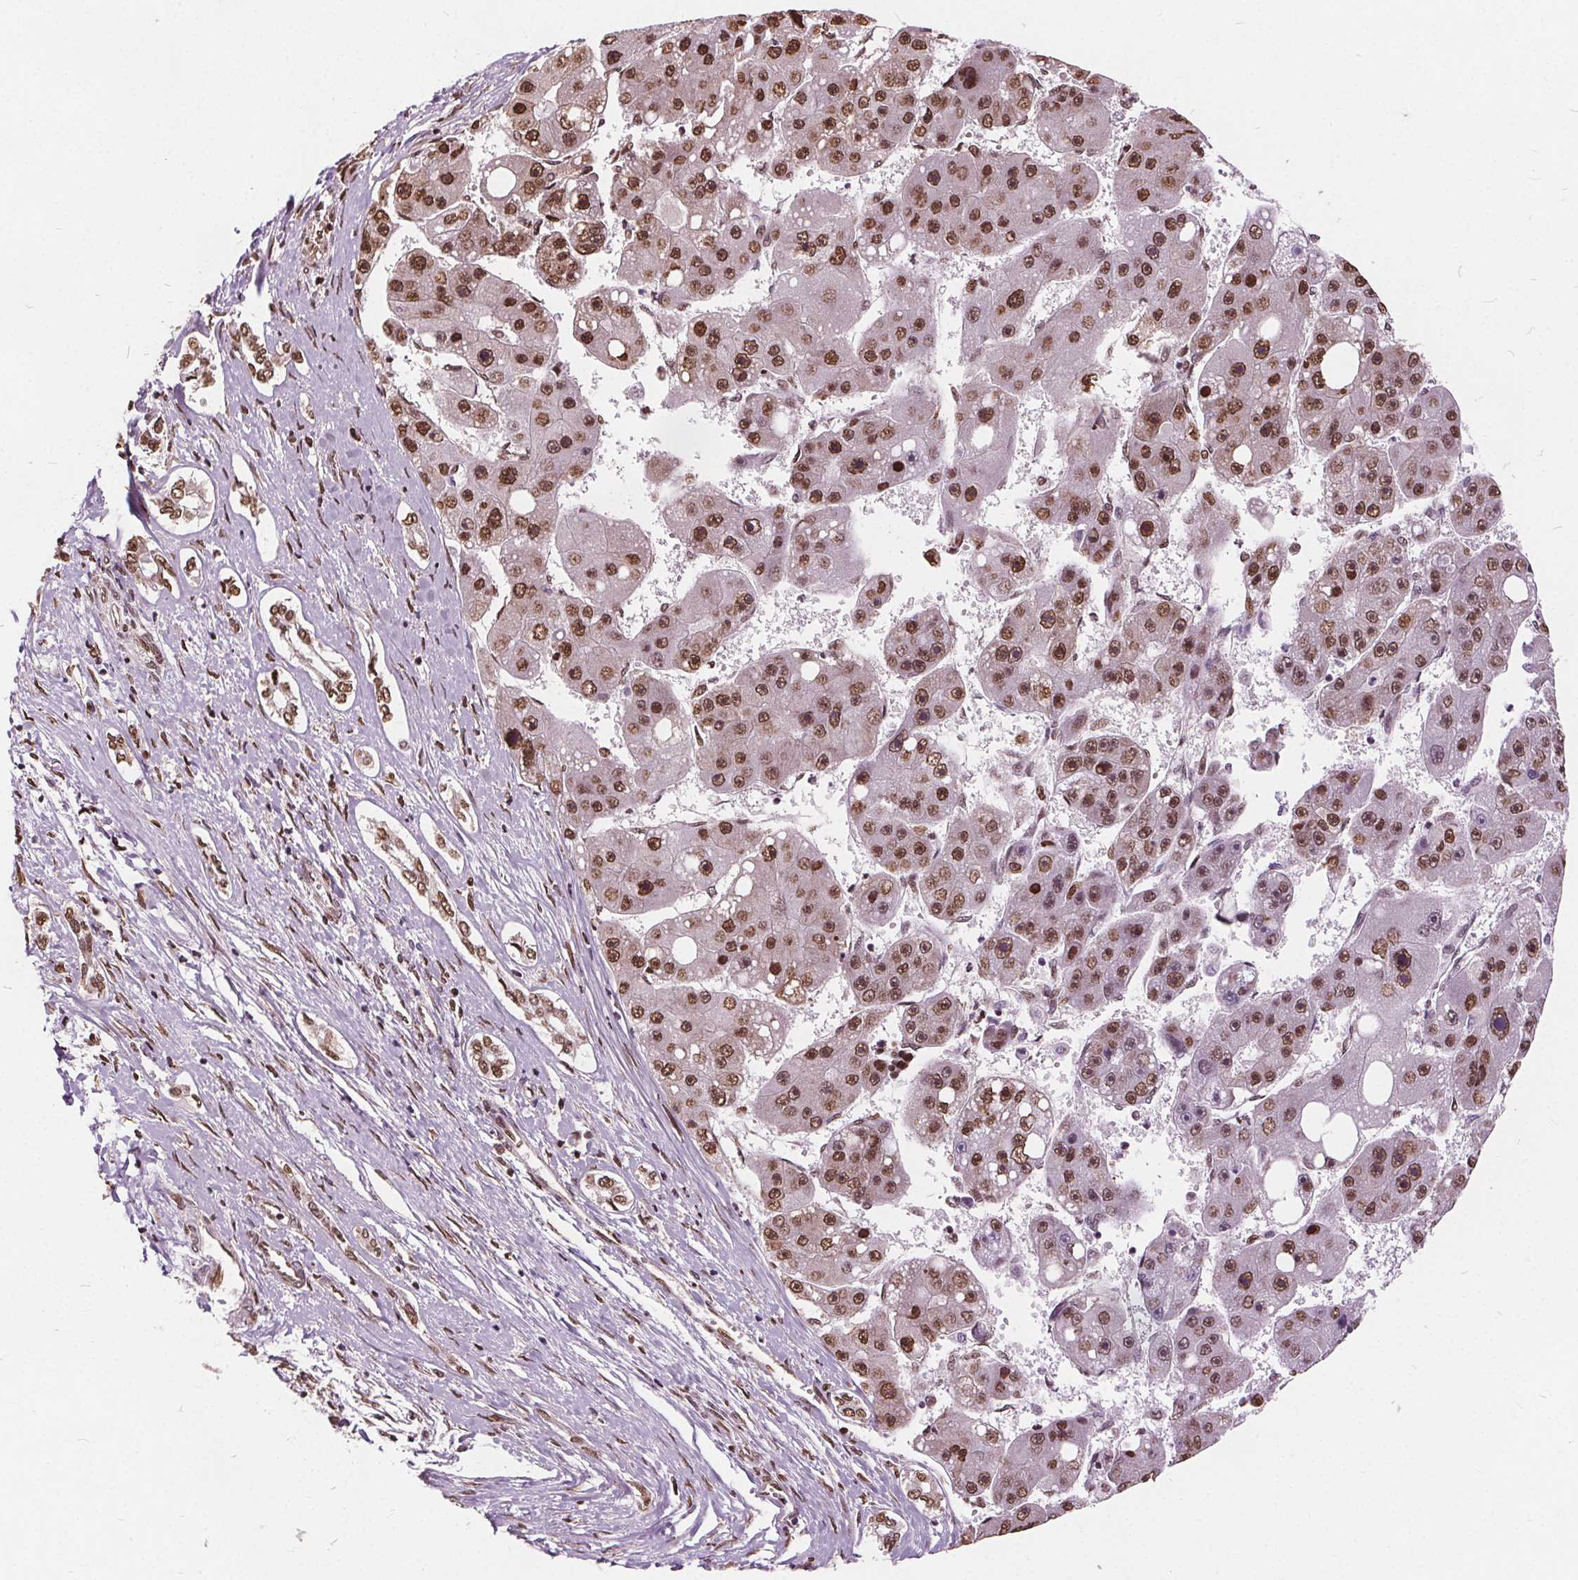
{"staining": {"intensity": "moderate", "quantity": ">75%", "location": "nuclear"}, "tissue": "liver cancer", "cell_type": "Tumor cells", "image_type": "cancer", "snomed": [{"axis": "morphology", "description": "Carcinoma, Hepatocellular, NOS"}, {"axis": "topography", "description": "Liver"}], "caption": "Liver cancer was stained to show a protein in brown. There is medium levels of moderate nuclear expression in approximately >75% of tumor cells. (DAB (3,3'-diaminobenzidine) = brown stain, brightfield microscopy at high magnification).", "gene": "ISLR2", "patient": {"sex": "female", "age": 61}}